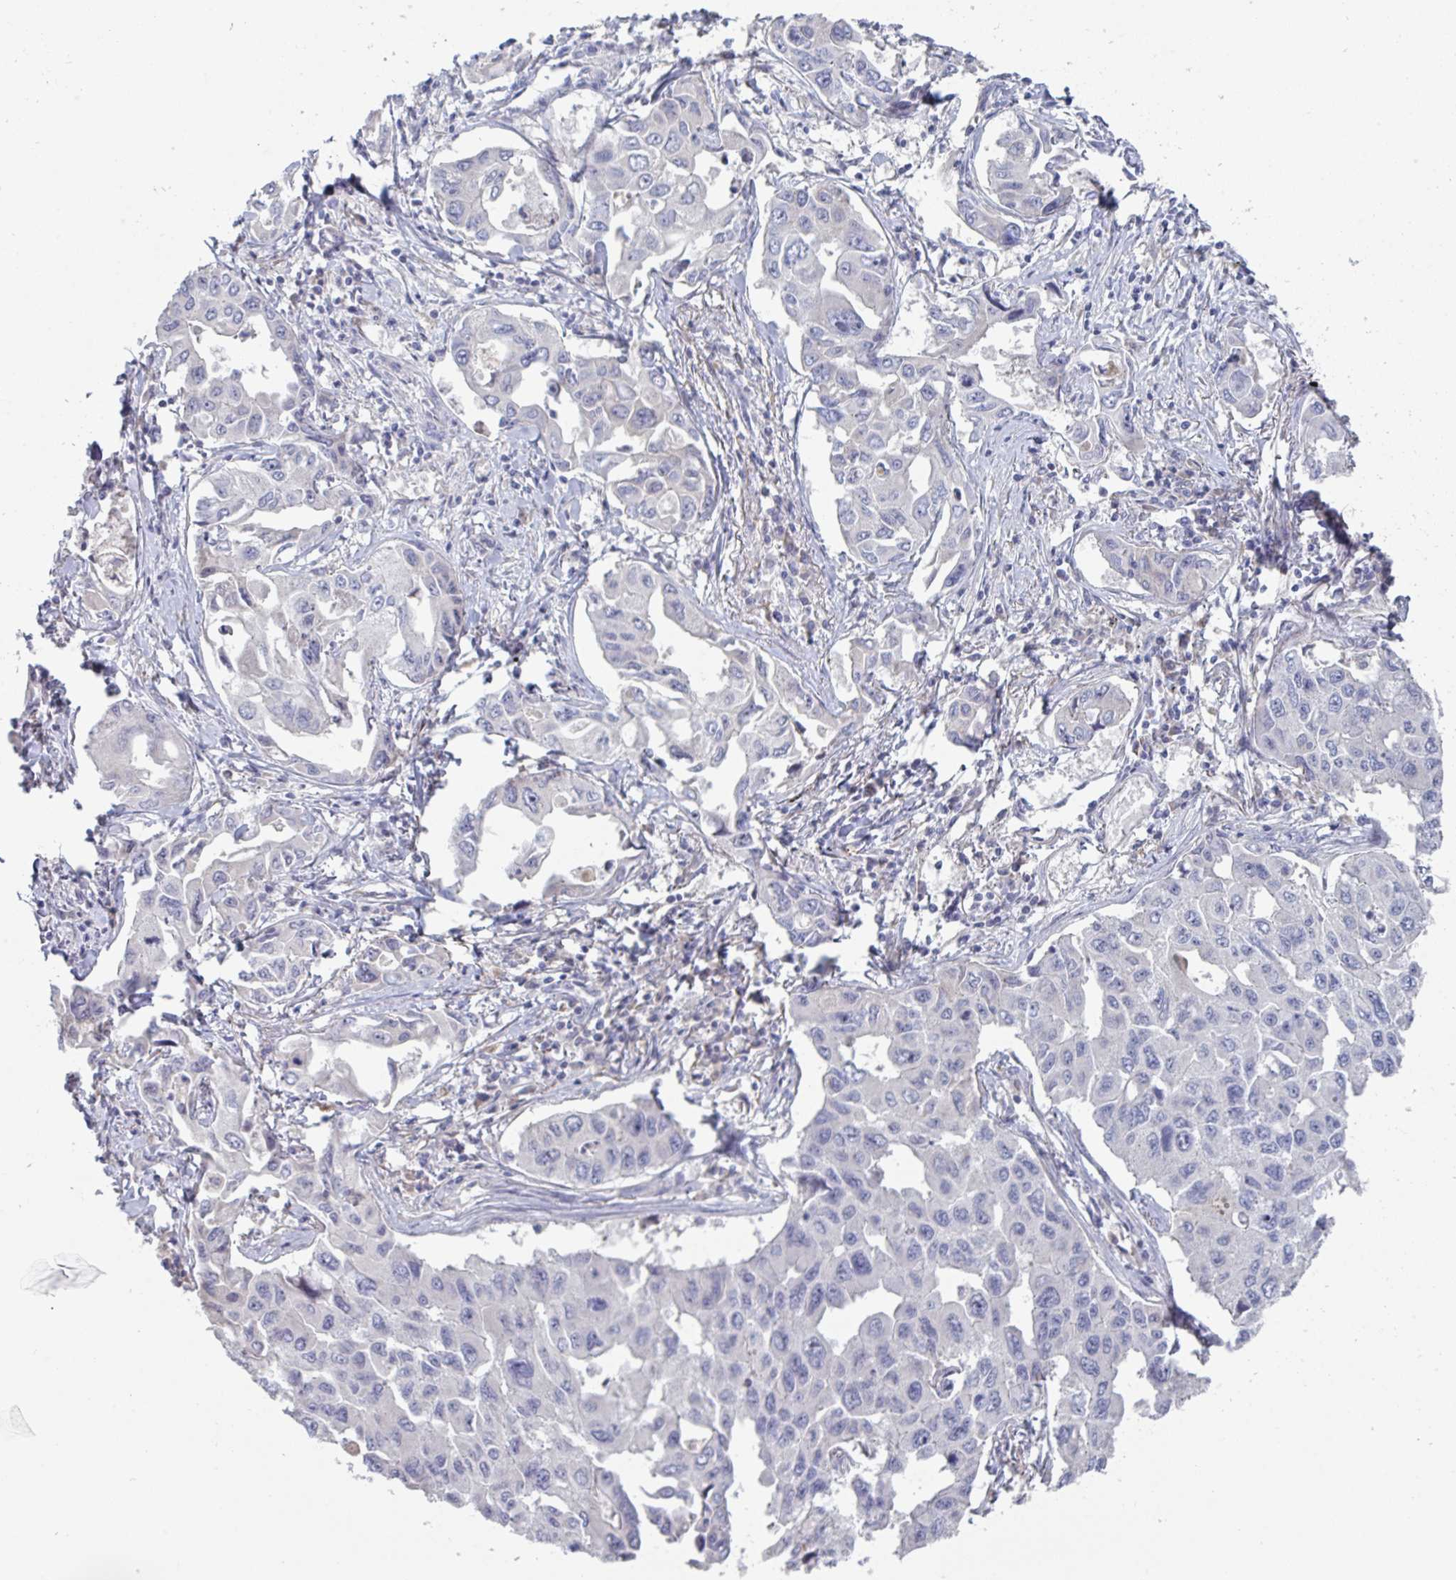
{"staining": {"intensity": "negative", "quantity": "none", "location": "none"}, "tissue": "lung cancer", "cell_type": "Tumor cells", "image_type": "cancer", "snomed": [{"axis": "morphology", "description": "Adenocarcinoma, NOS"}, {"axis": "topography", "description": "Lung"}], "caption": "A micrograph of adenocarcinoma (lung) stained for a protein demonstrates no brown staining in tumor cells.", "gene": "HGFAC", "patient": {"sex": "male", "age": 64}}